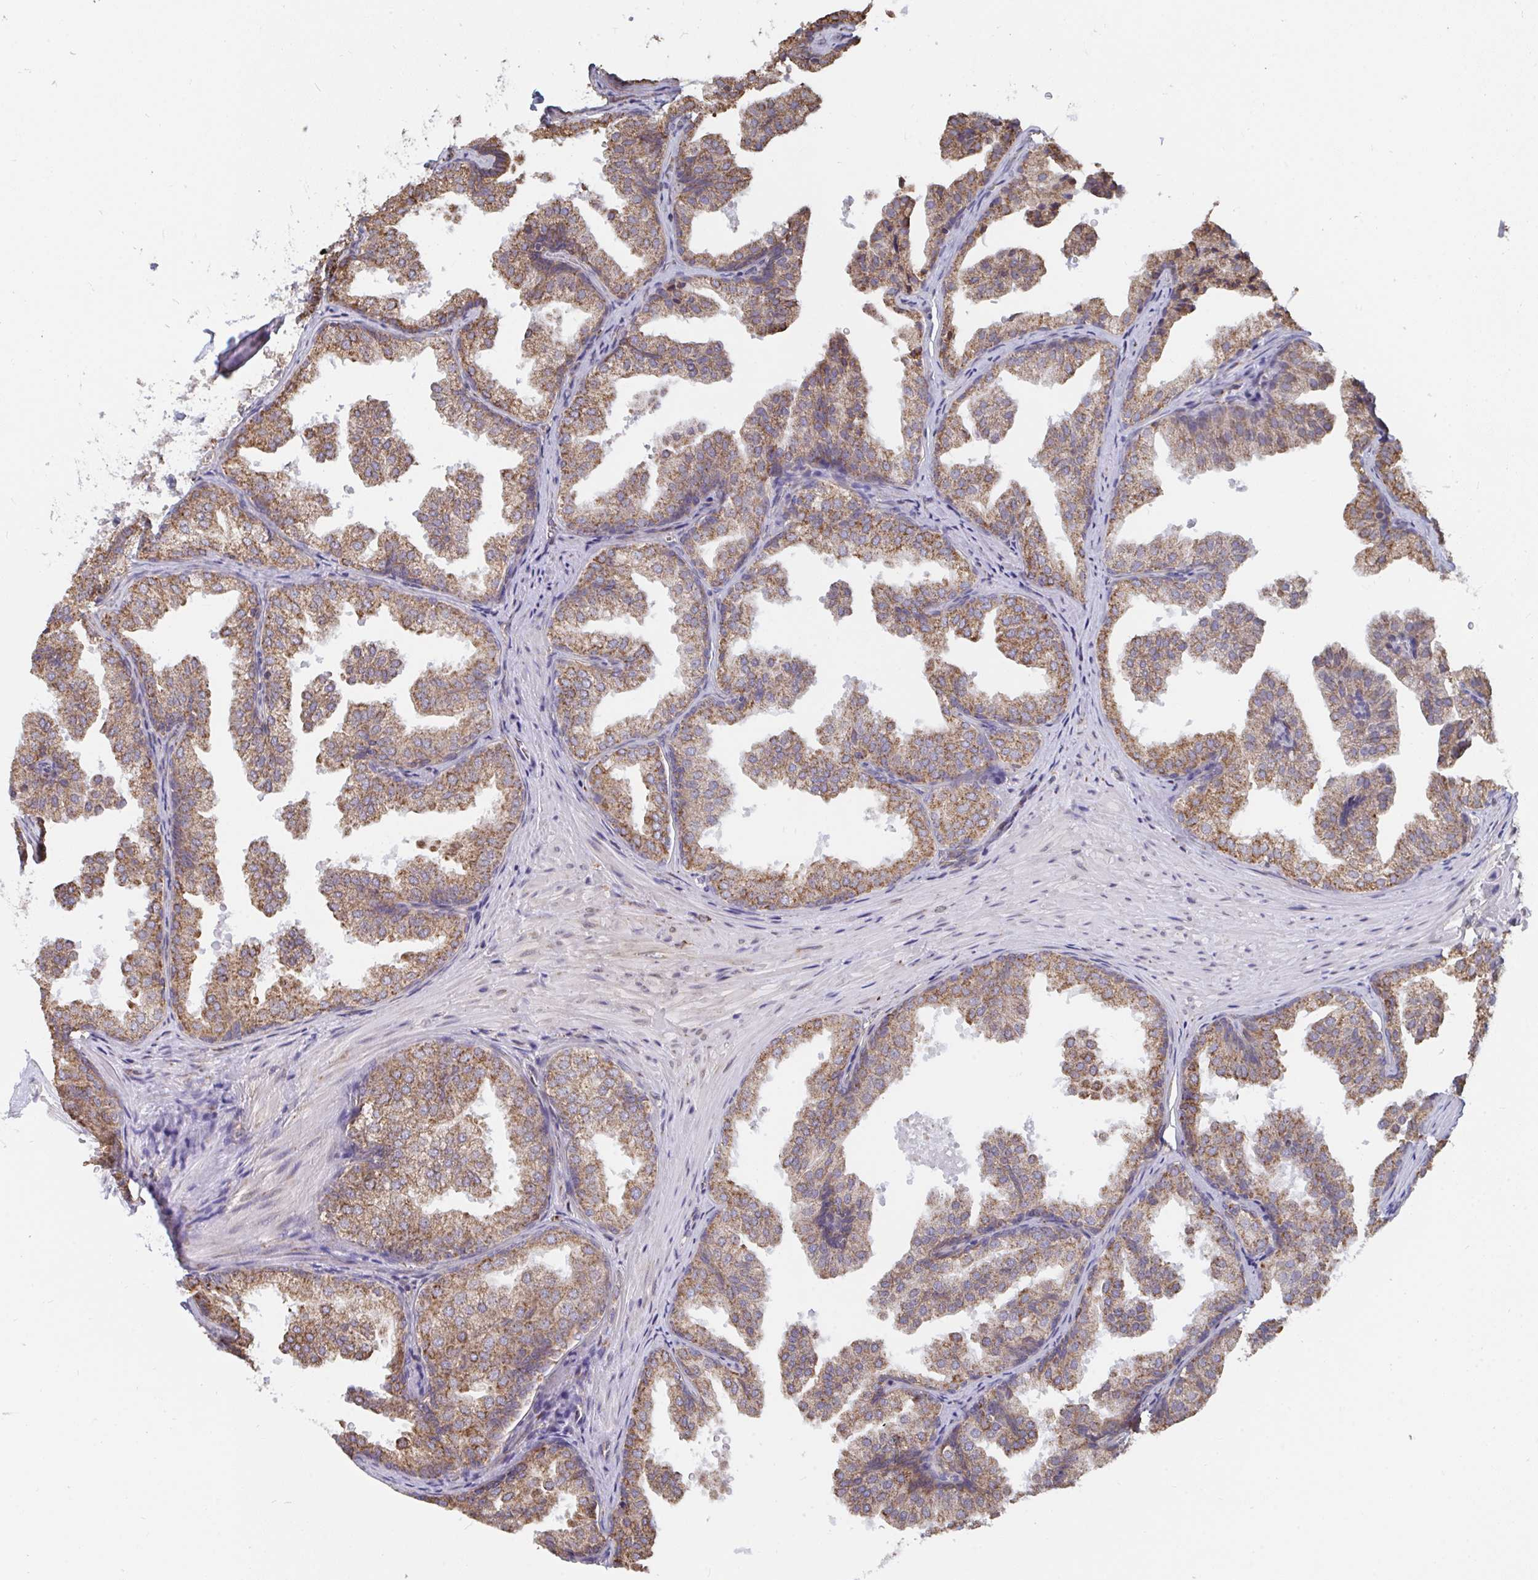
{"staining": {"intensity": "moderate", "quantity": ">75%", "location": "cytoplasmic/membranous"}, "tissue": "prostate", "cell_type": "Glandular cells", "image_type": "normal", "snomed": [{"axis": "morphology", "description": "Normal tissue, NOS"}, {"axis": "topography", "description": "Prostate"}], "caption": "Protein staining demonstrates moderate cytoplasmic/membranous staining in approximately >75% of glandular cells in unremarkable prostate. (Stains: DAB in brown, nuclei in blue, Microscopy: brightfield microscopy at high magnification).", "gene": "ELAVL1", "patient": {"sex": "male", "age": 37}}